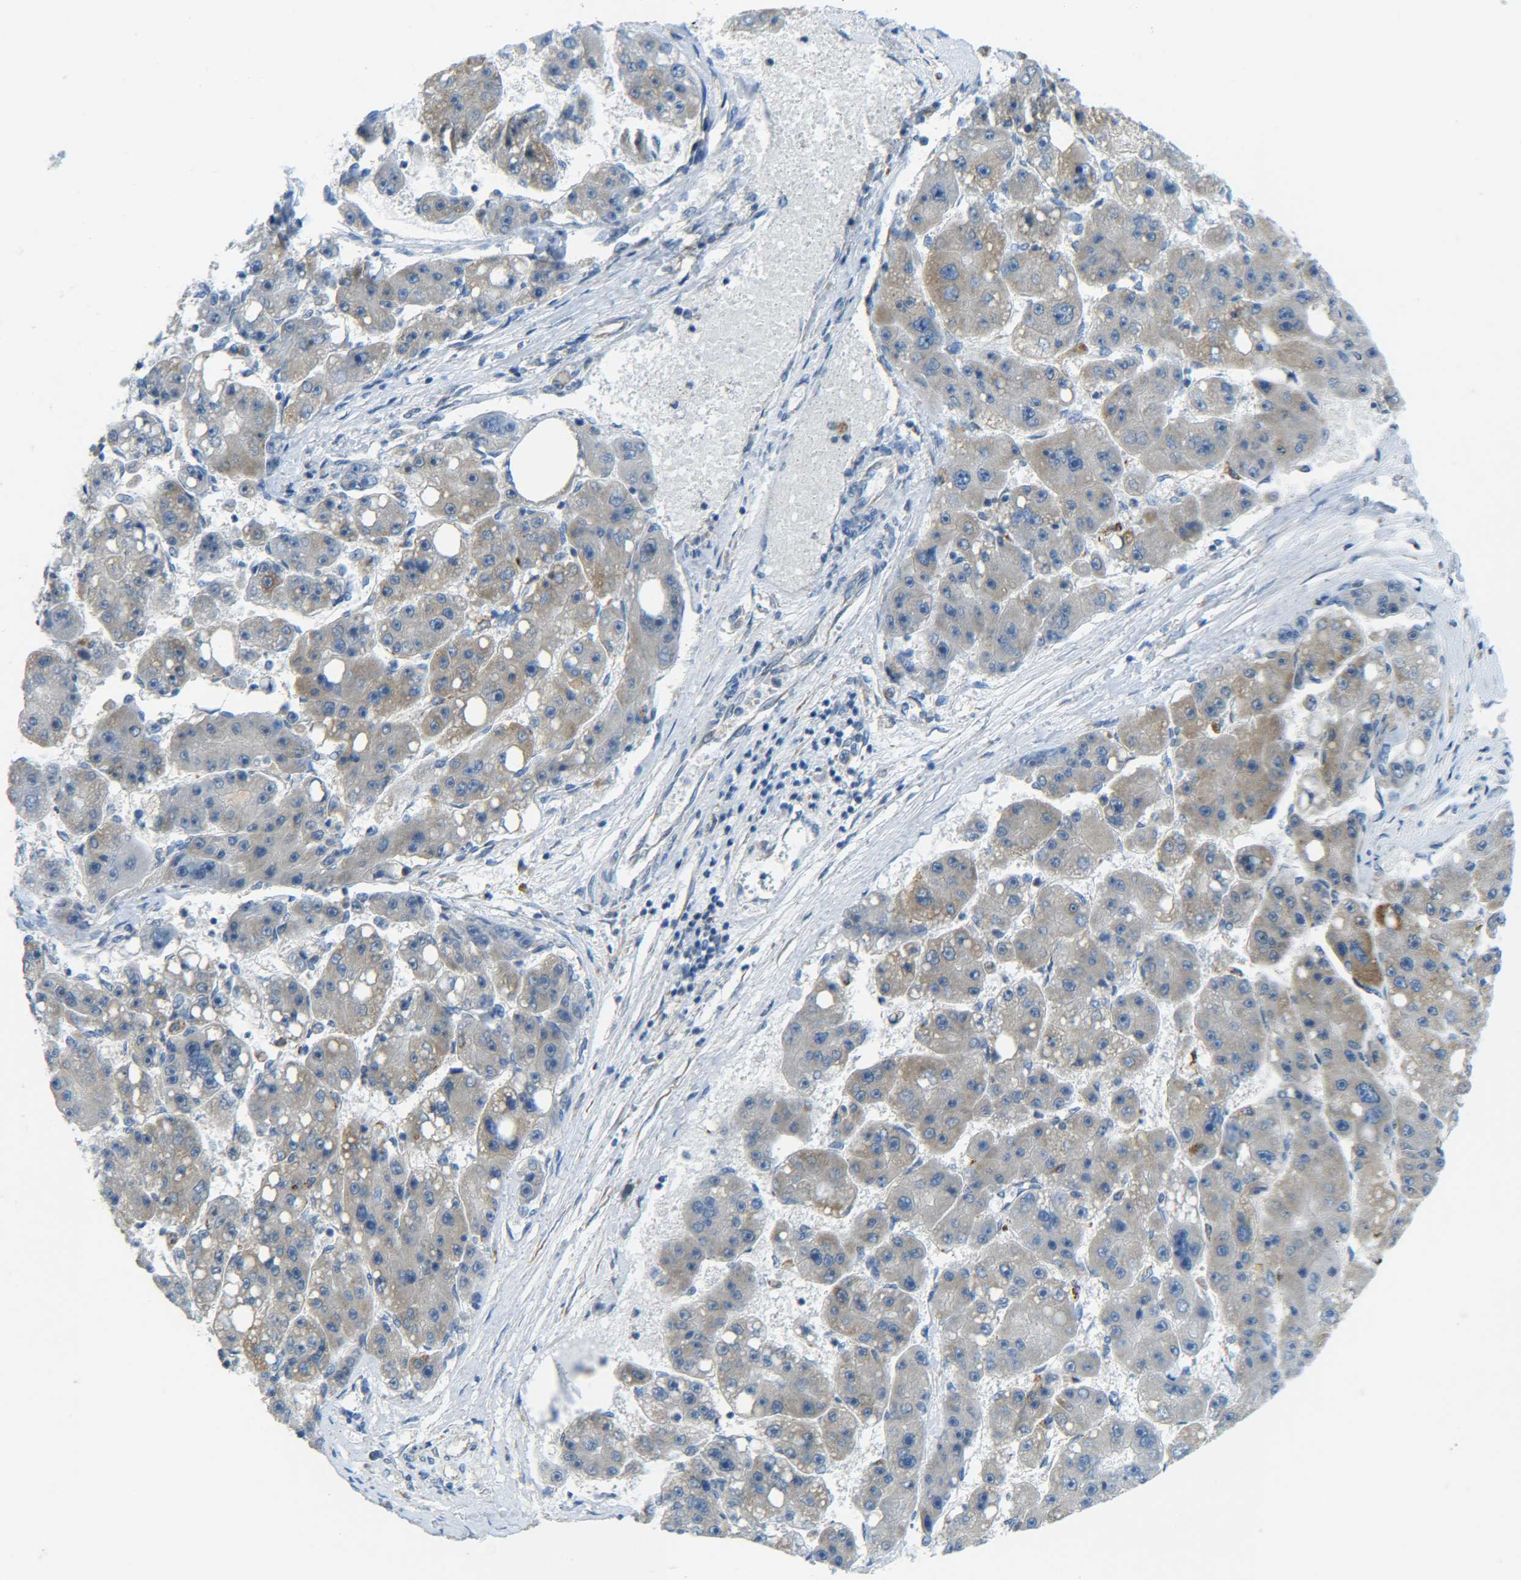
{"staining": {"intensity": "moderate", "quantity": "25%-75%", "location": "cytoplasmic/membranous"}, "tissue": "liver cancer", "cell_type": "Tumor cells", "image_type": "cancer", "snomed": [{"axis": "morphology", "description": "Carcinoma, Hepatocellular, NOS"}, {"axis": "topography", "description": "Liver"}], "caption": "Immunohistochemistry of hepatocellular carcinoma (liver) demonstrates medium levels of moderate cytoplasmic/membranous staining in about 25%-75% of tumor cells.", "gene": "CYB5R1", "patient": {"sex": "female", "age": 61}}